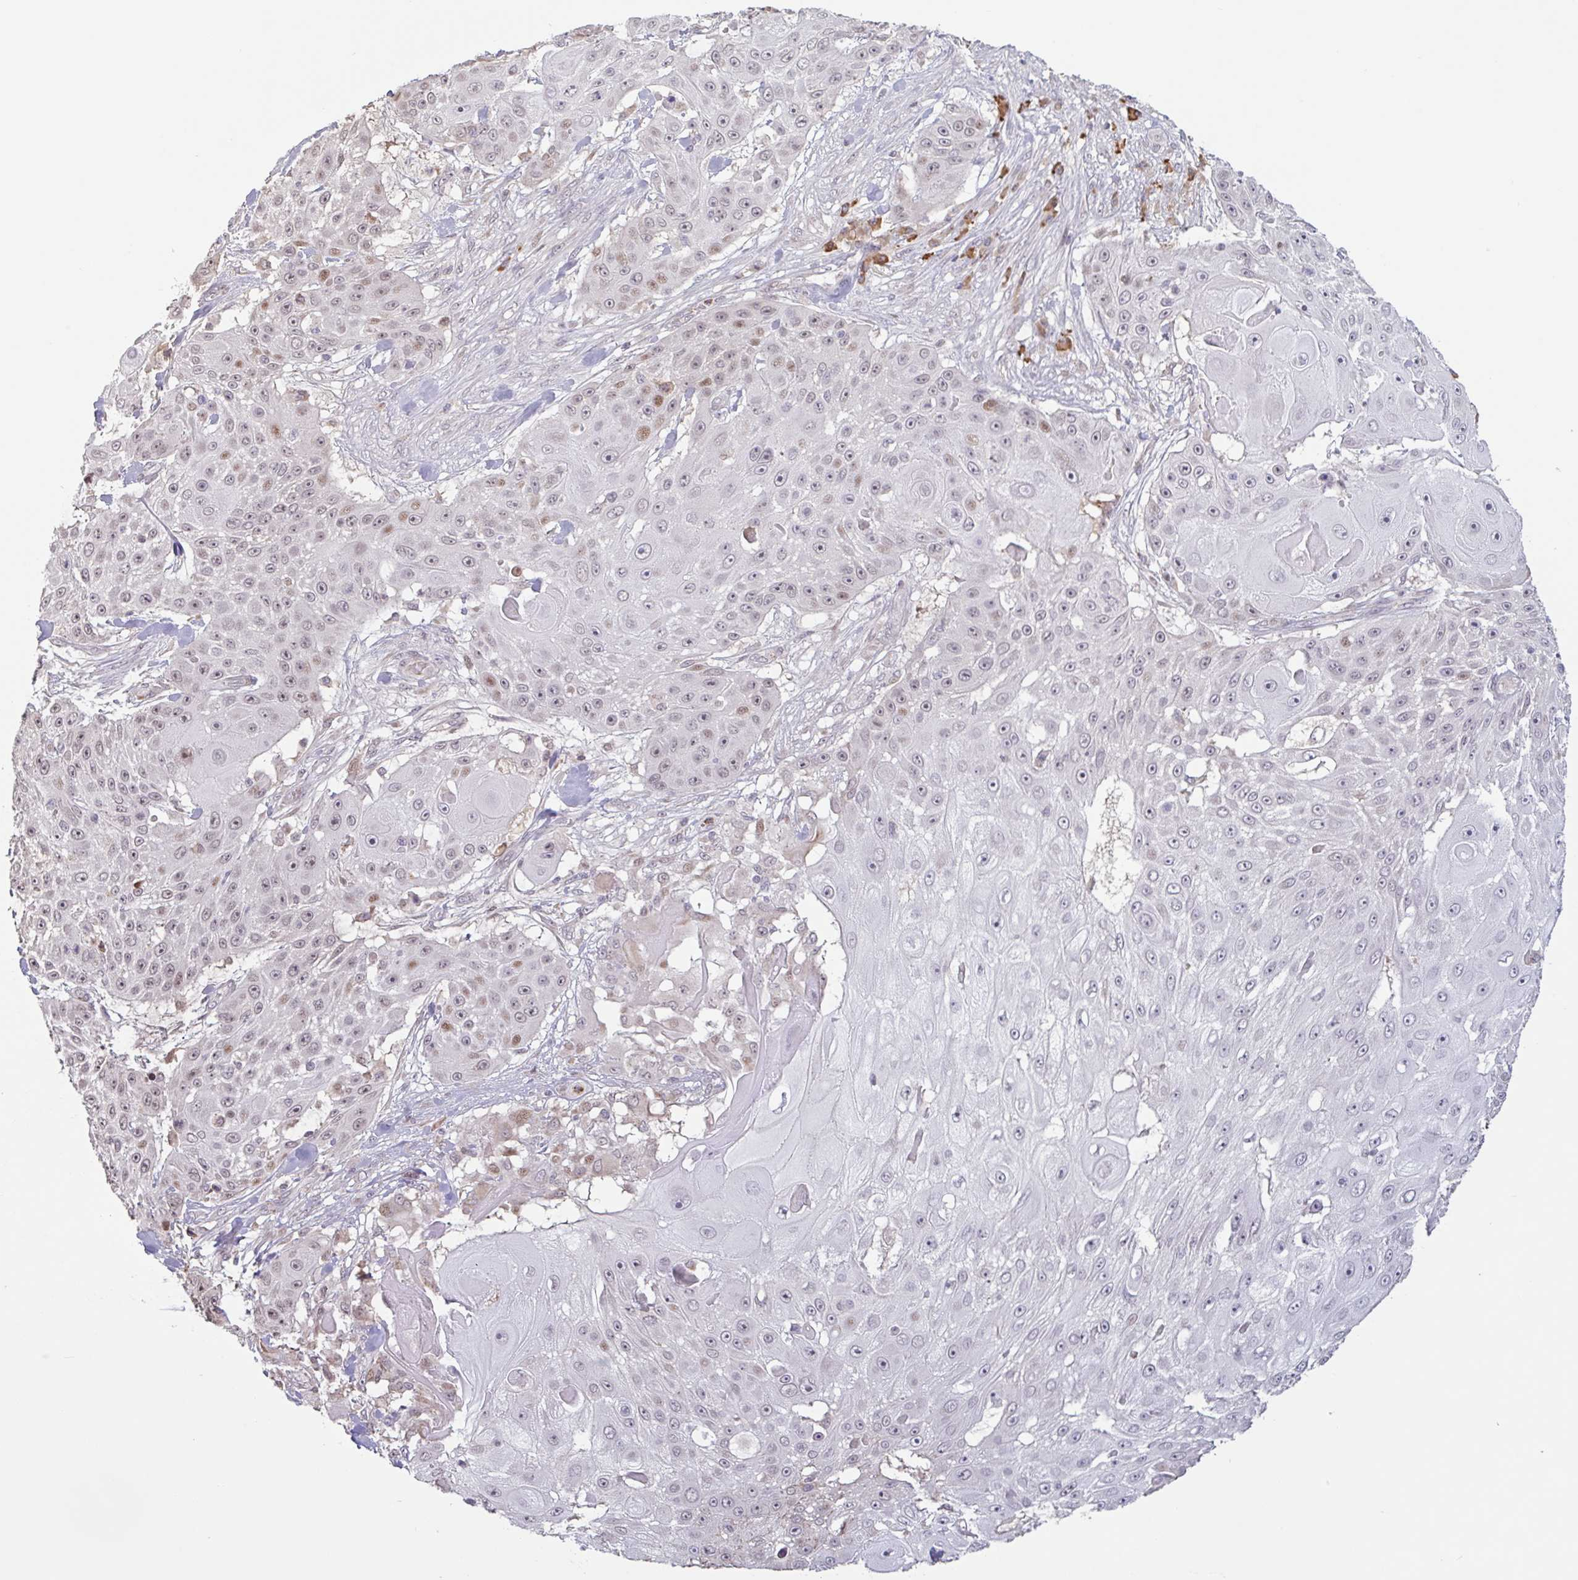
{"staining": {"intensity": "moderate", "quantity": "25%-75%", "location": "nuclear"}, "tissue": "skin cancer", "cell_type": "Tumor cells", "image_type": "cancer", "snomed": [{"axis": "morphology", "description": "Squamous cell carcinoma, NOS"}, {"axis": "topography", "description": "Skin"}], "caption": "Protein positivity by IHC displays moderate nuclear positivity in approximately 25%-75% of tumor cells in skin squamous cell carcinoma.", "gene": "TAF1D", "patient": {"sex": "female", "age": 86}}